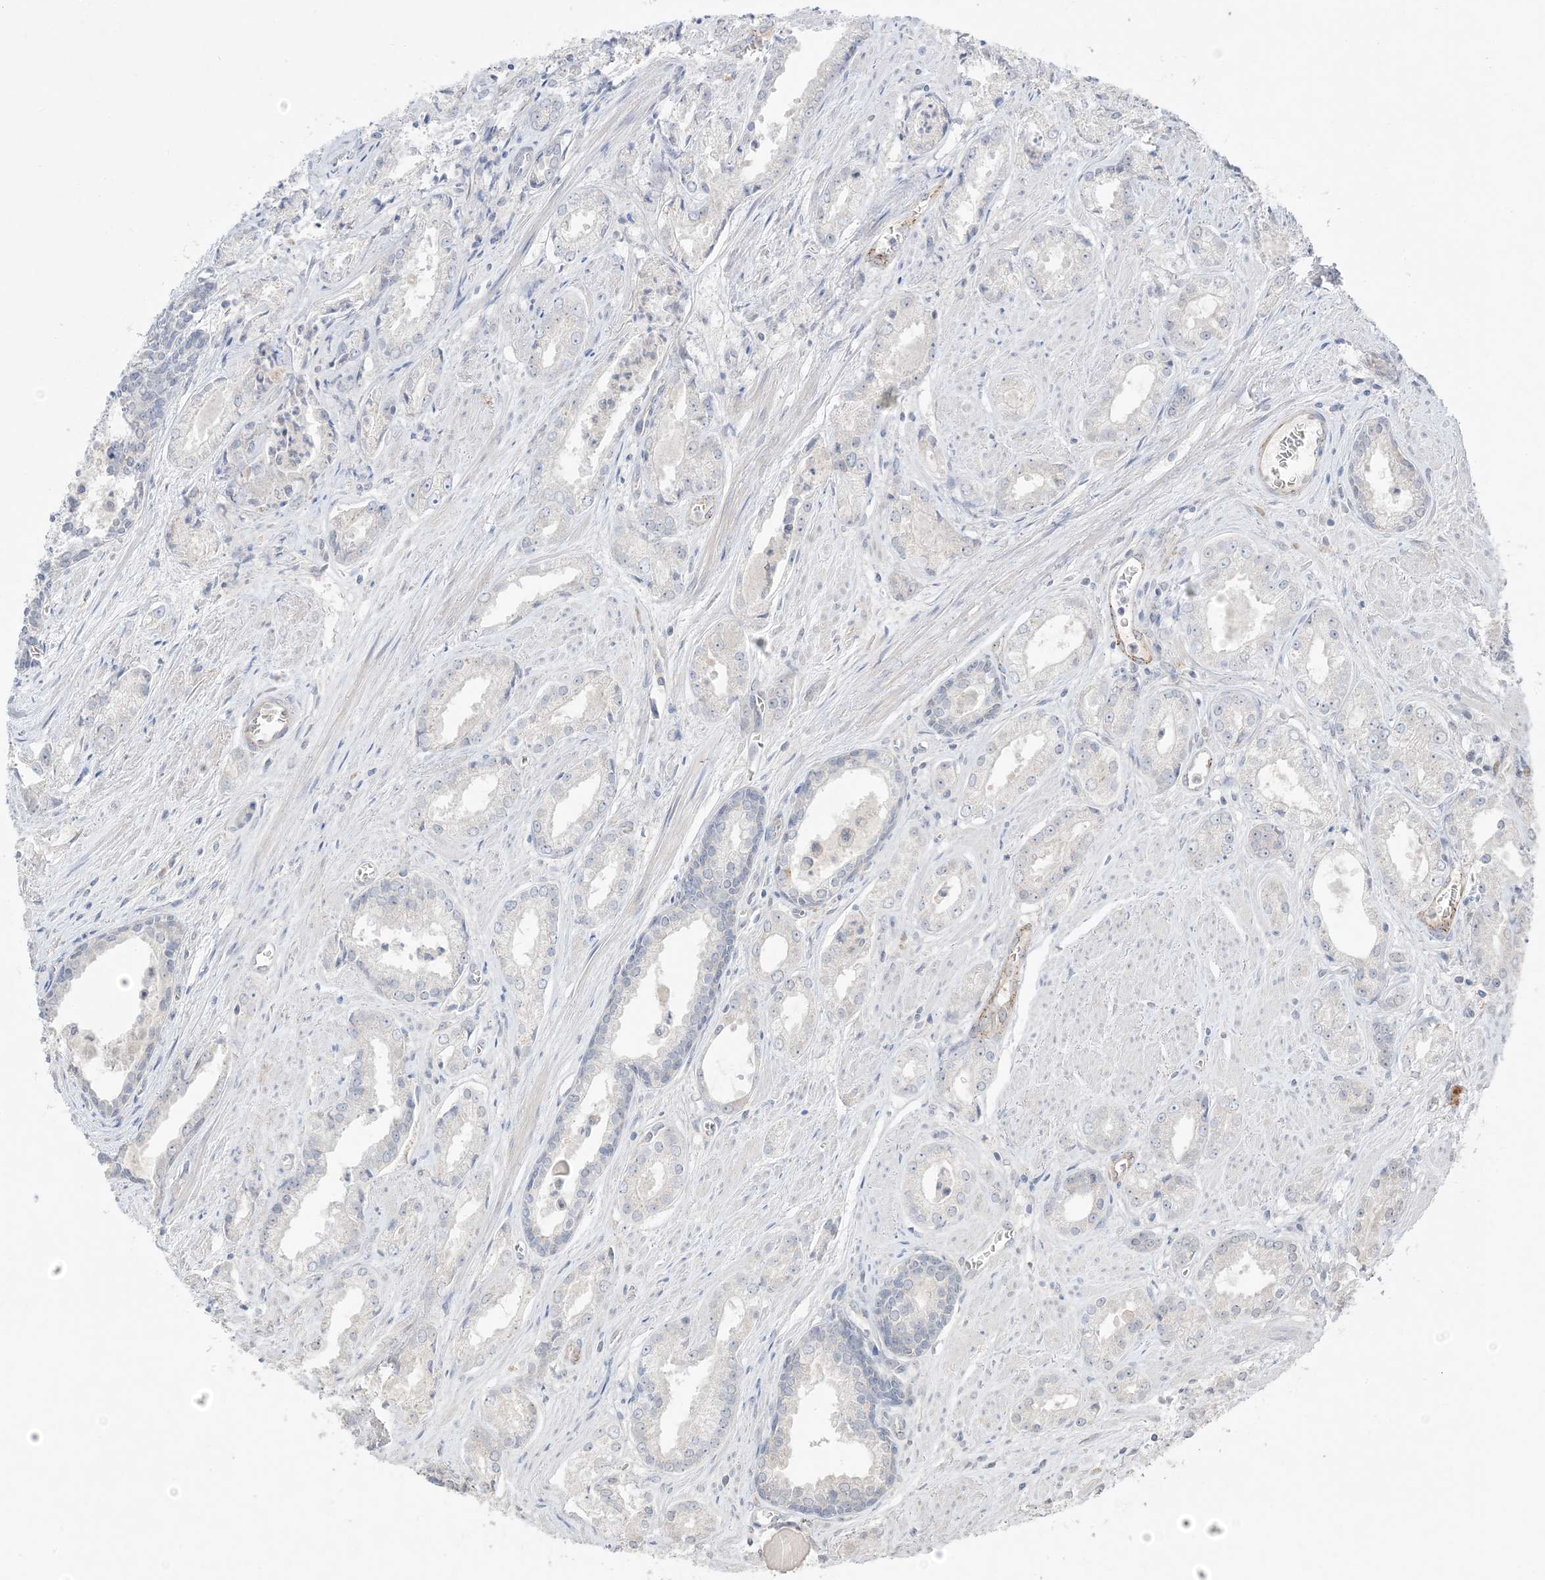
{"staining": {"intensity": "negative", "quantity": "none", "location": "none"}, "tissue": "prostate cancer", "cell_type": "Tumor cells", "image_type": "cancer", "snomed": [{"axis": "morphology", "description": "Adenocarcinoma, Low grade"}, {"axis": "topography", "description": "Prostate"}], "caption": "A high-resolution image shows IHC staining of prostate cancer, which exhibits no significant expression in tumor cells. (Brightfield microscopy of DAB (3,3'-diaminobenzidine) IHC at high magnification).", "gene": "PRSS36", "patient": {"sex": "male", "age": 54}}